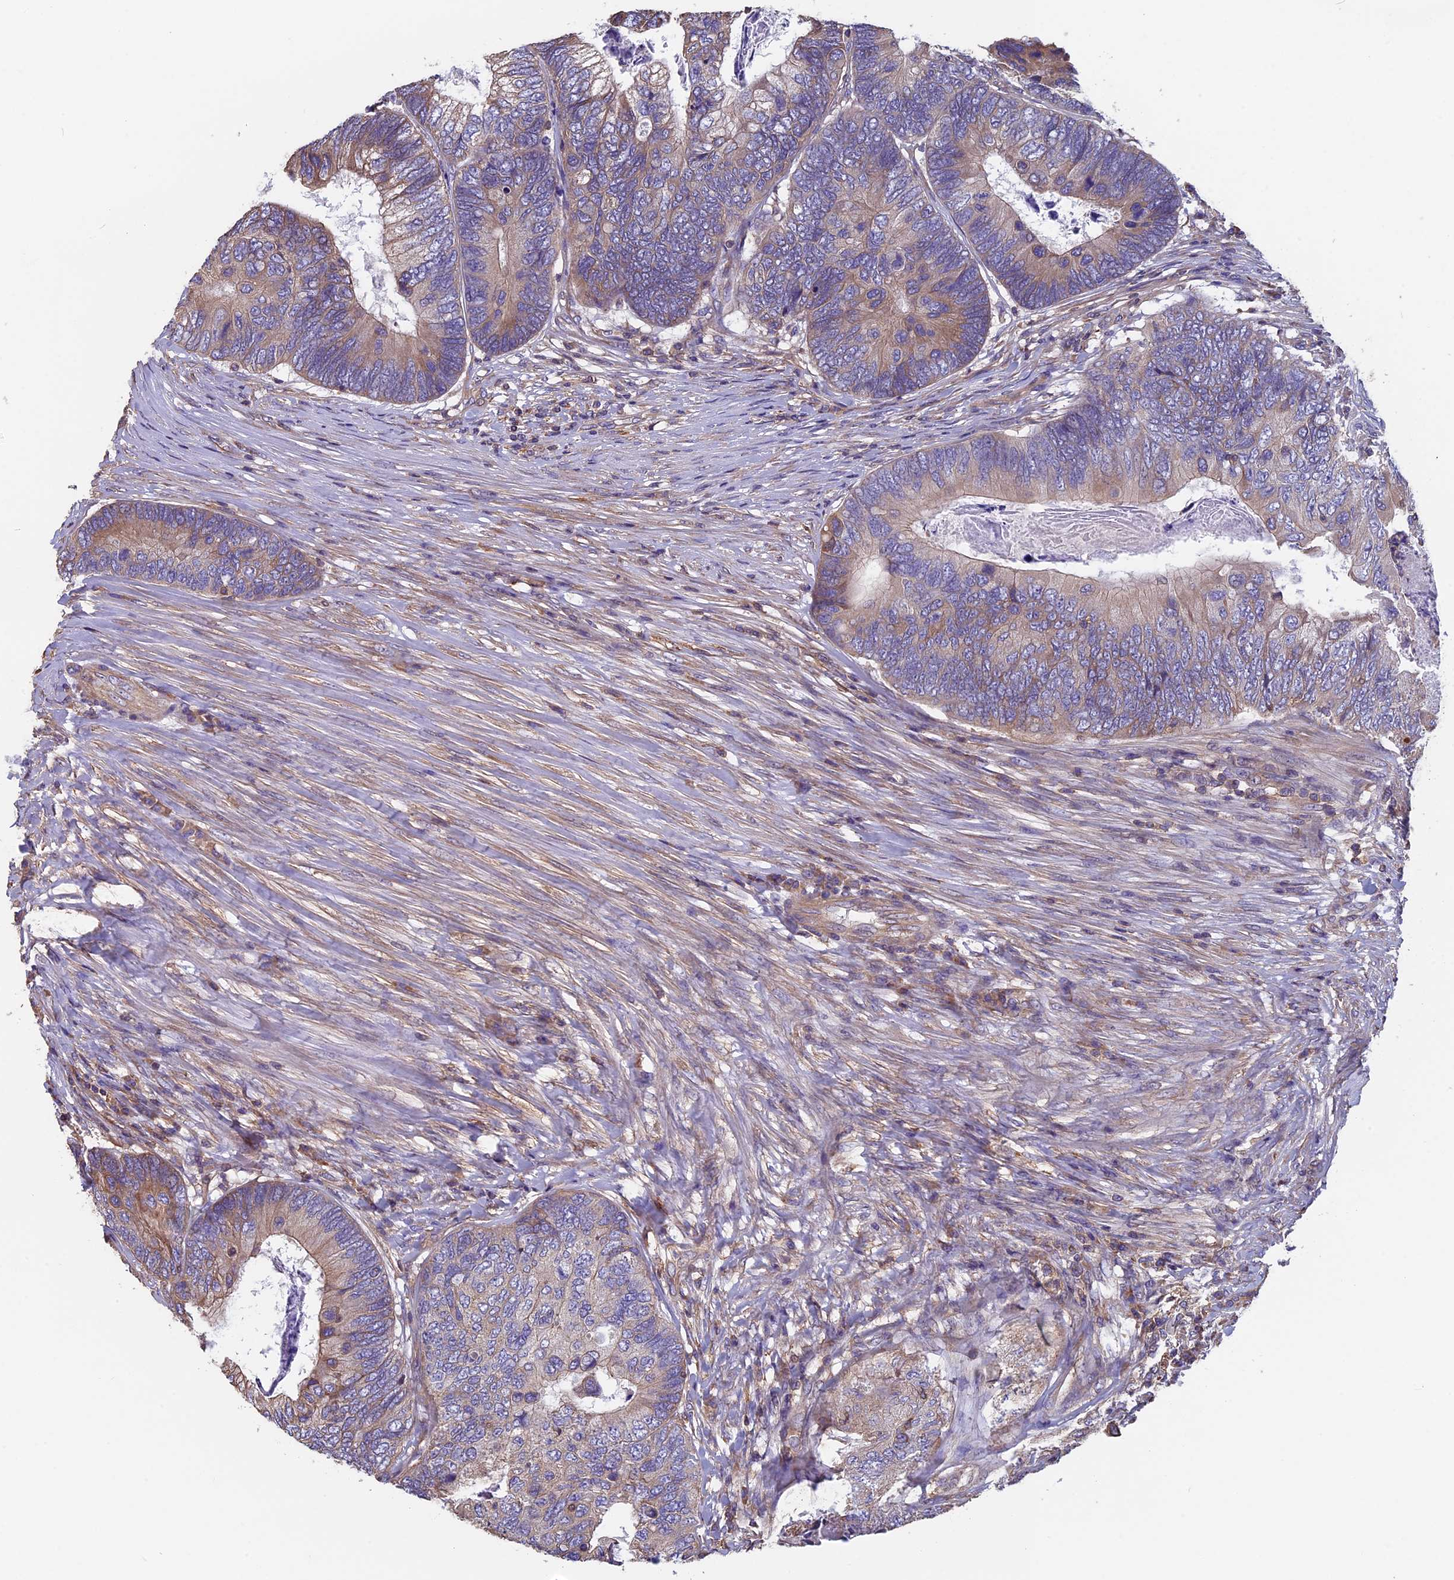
{"staining": {"intensity": "moderate", "quantity": "<25%", "location": "cytoplasmic/membranous"}, "tissue": "colorectal cancer", "cell_type": "Tumor cells", "image_type": "cancer", "snomed": [{"axis": "morphology", "description": "Adenocarcinoma, NOS"}, {"axis": "topography", "description": "Colon"}], "caption": "Protein expression analysis of adenocarcinoma (colorectal) shows moderate cytoplasmic/membranous positivity in about <25% of tumor cells.", "gene": "CCDC153", "patient": {"sex": "female", "age": 67}}